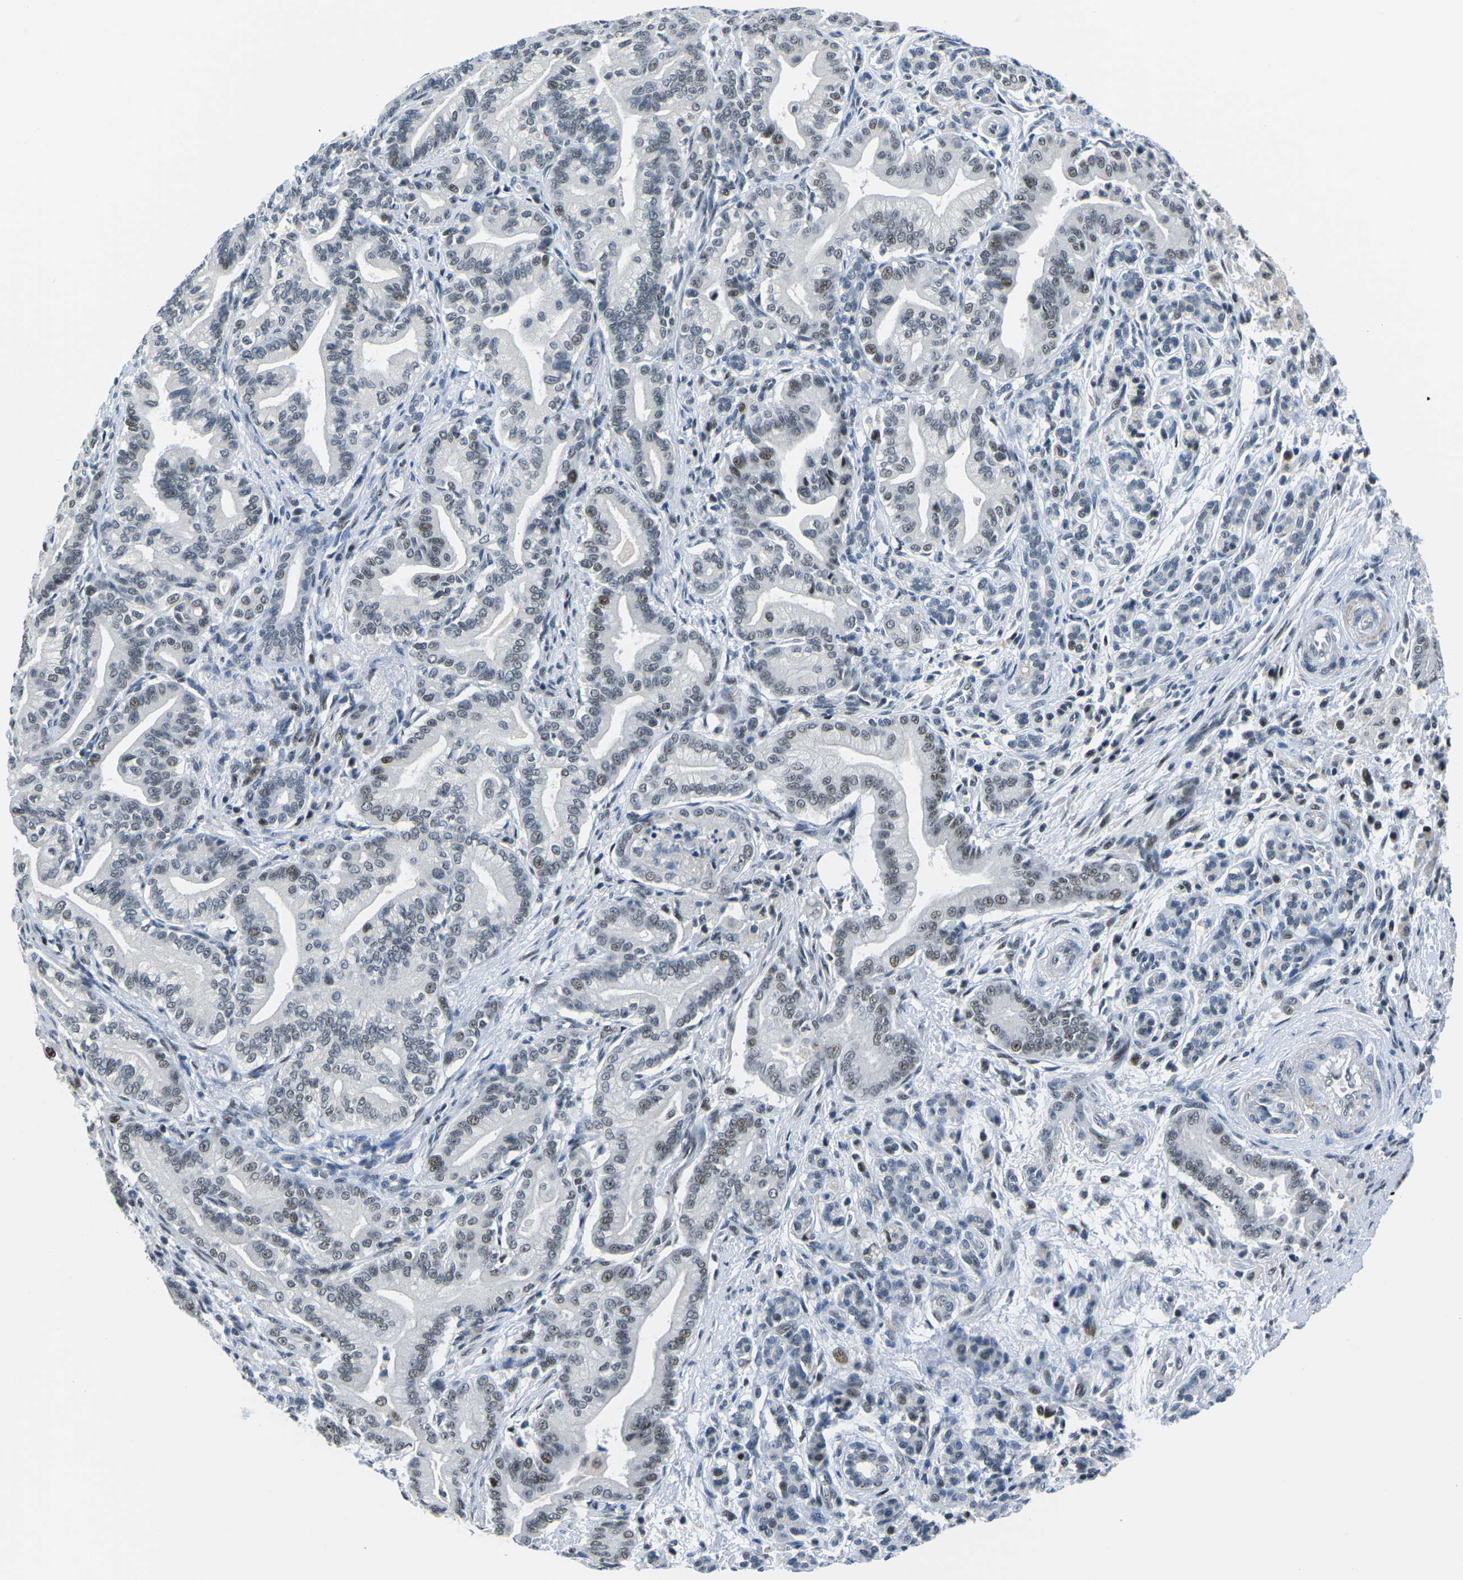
{"staining": {"intensity": "moderate", "quantity": "<25%", "location": "nuclear"}, "tissue": "pancreatic cancer", "cell_type": "Tumor cells", "image_type": "cancer", "snomed": [{"axis": "morphology", "description": "Normal tissue, NOS"}, {"axis": "morphology", "description": "Adenocarcinoma, NOS"}, {"axis": "topography", "description": "Pancreas"}], "caption": "Immunohistochemistry of adenocarcinoma (pancreatic) demonstrates low levels of moderate nuclear expression in approximately <25% of tumor cells.", "gene": "PRPF8", "patient": {"sex": "male", "age": 63}}